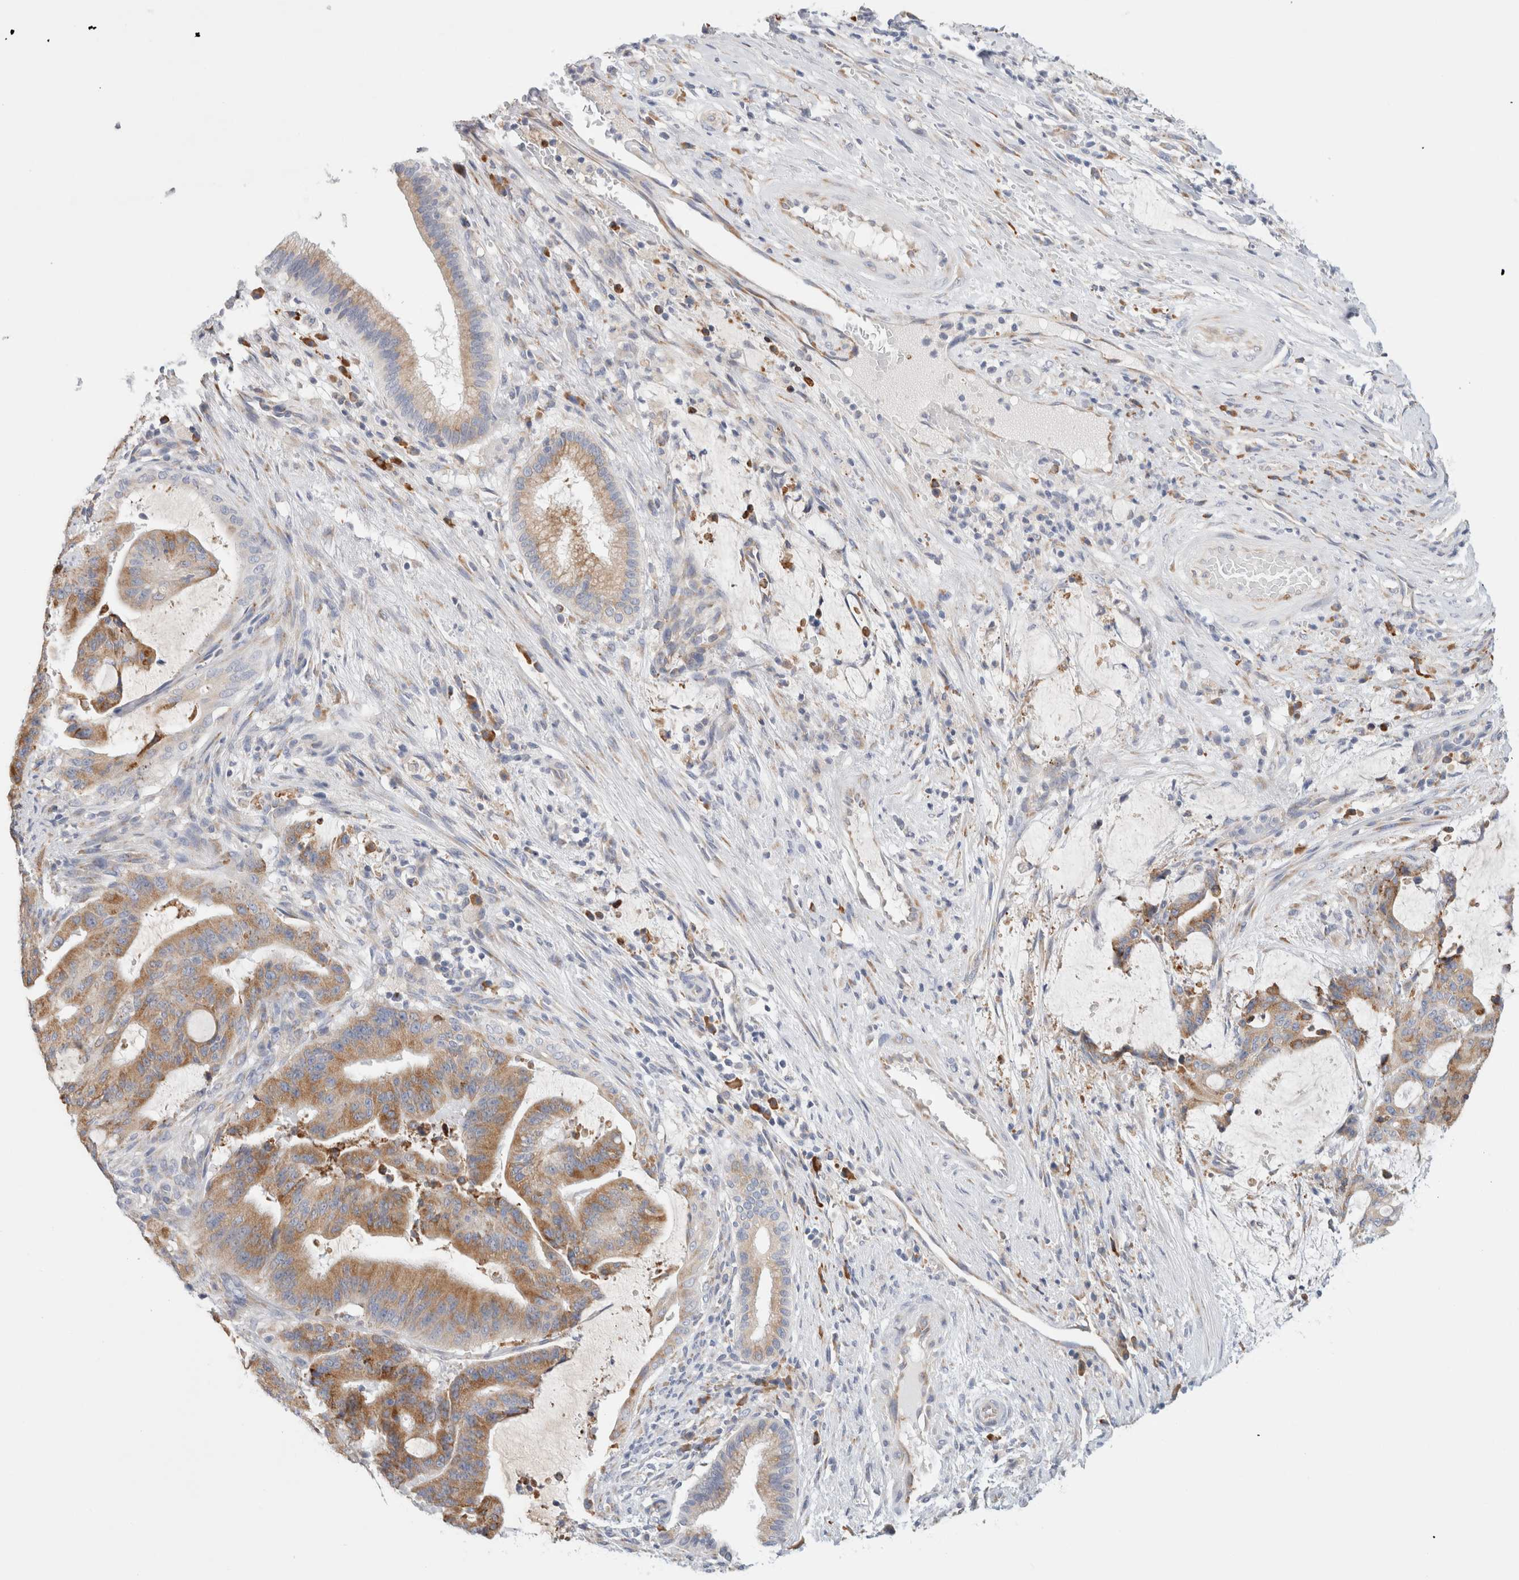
{"staining": {"intensity": "moderate", "quantity": ">75%", "location": "cytoplasmic/membranous"}, "tissue": "liver cancer", "cell_type": "Tumor cells", "image_type": "cancer", "snomed": [{"axis": "morphology", "description": "Normal tissue, NOS"}, {"axis": "morphology", "description": "Cholangiocarcinoma"}, {"axis": "topography", "description": "Liver"}, {"axis": "topography", "description": "Peripheral nerve tissue"}], "caption": "Liver cancer stained with IHC demonstrates moderate cytoplasmic/membranous positivity in about >75% of tumor cells.", "gene": "CSK", "patient": {"sex": "female", "age": 73}}